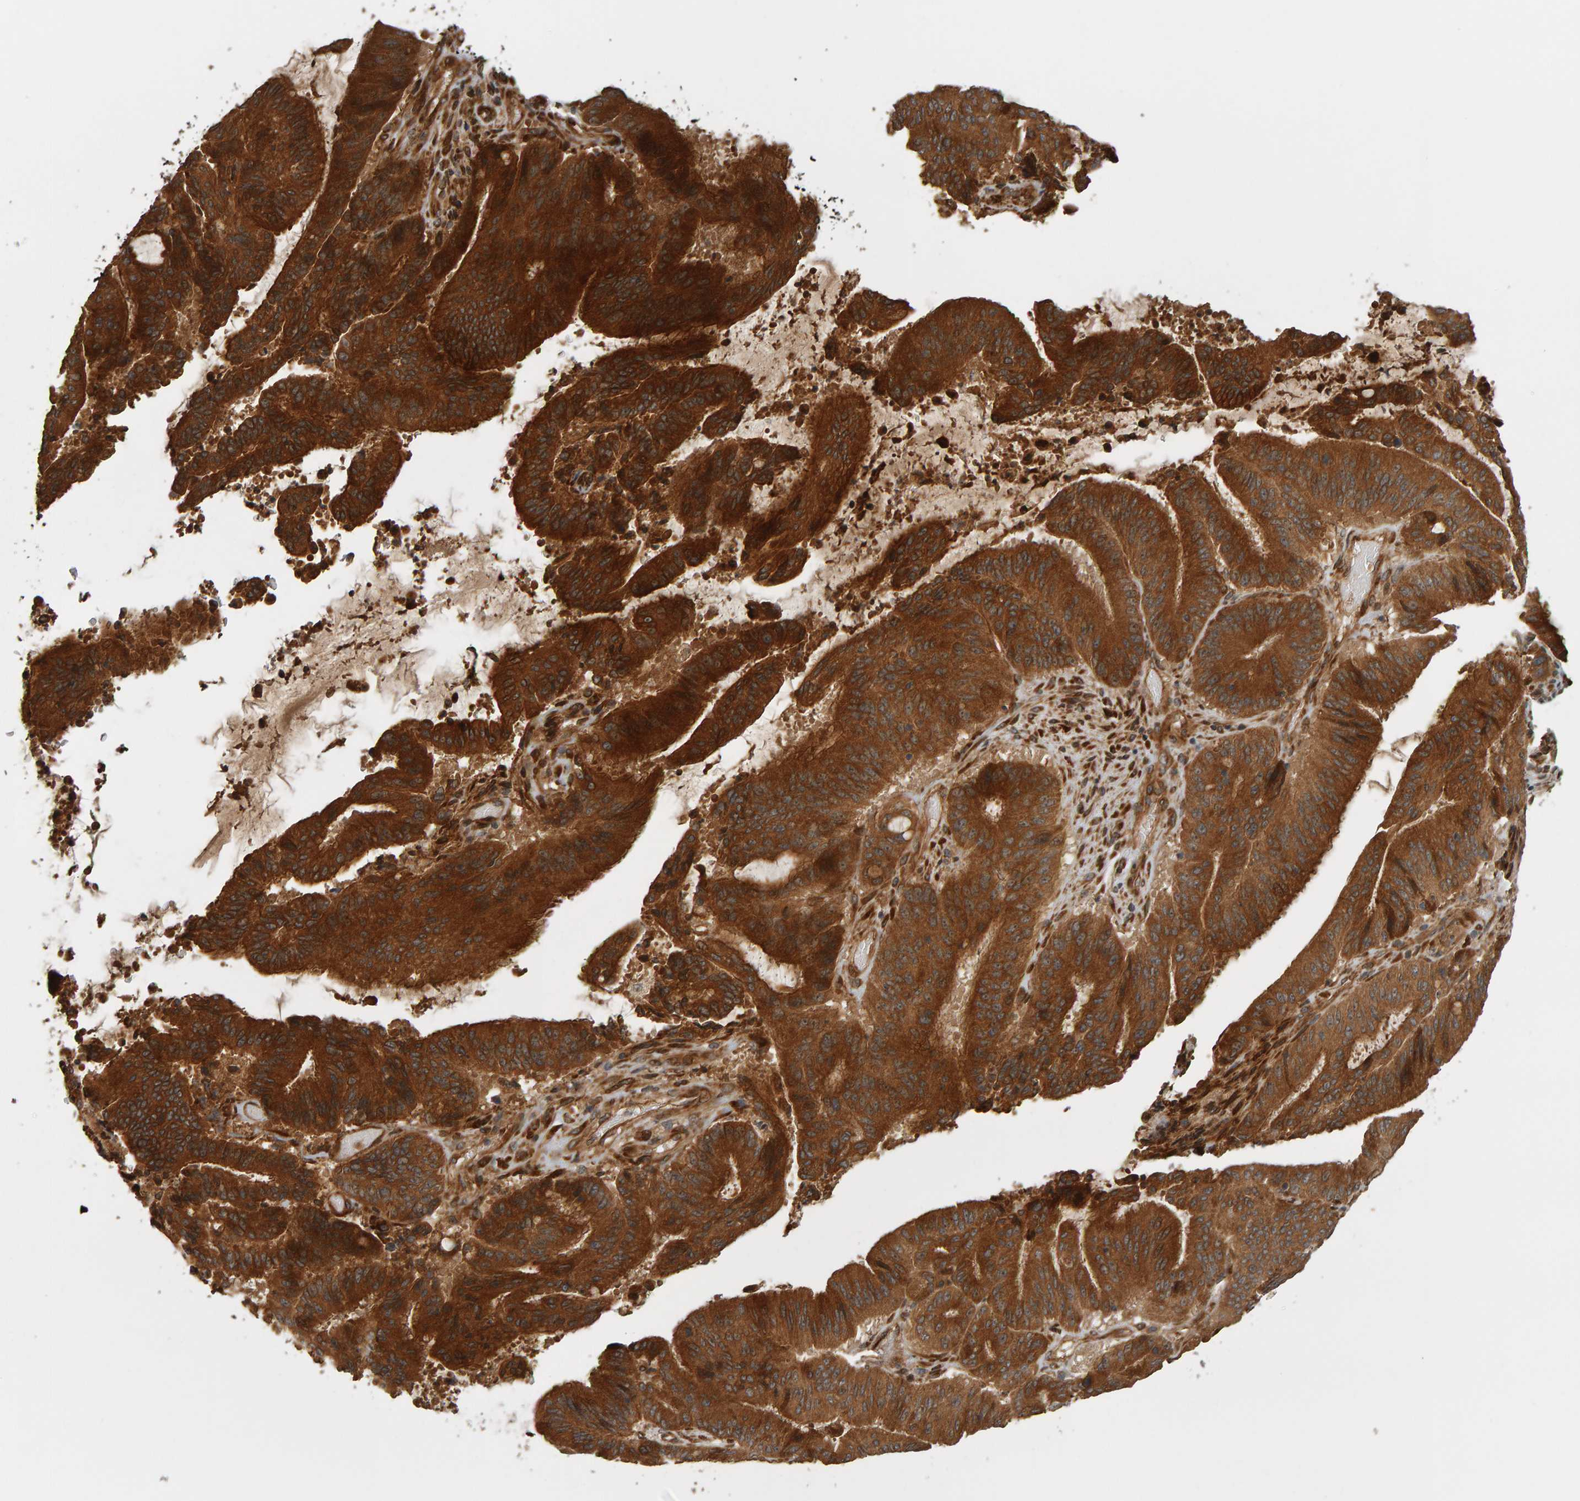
{"staining": {"intensity": "strong", "quantity": ">75%", "location": "cytoplasmic/membranous"}, "tissue": "liver cancer", "cell_type": "Tumor cells", "image_type": "cancer", "snomed": [{"axis": "morphology", "description": "Normal tissue, NOS"}, {"axis": "morphology", "description": "Cholangiocarcinoma"}, {"axis": "topography", "description": "Liver"}, {"axis": "topography", "description": "Peripheral nerve tissue"}], "caption": "Human liver cancer stained for a protein (brown) demonstrates strong cytoplasmic/membranous positive positivity in approximately >75% of tumor cells.", "gene": "ZFAND1", "patient": {"sex": "female", "age": 73}}